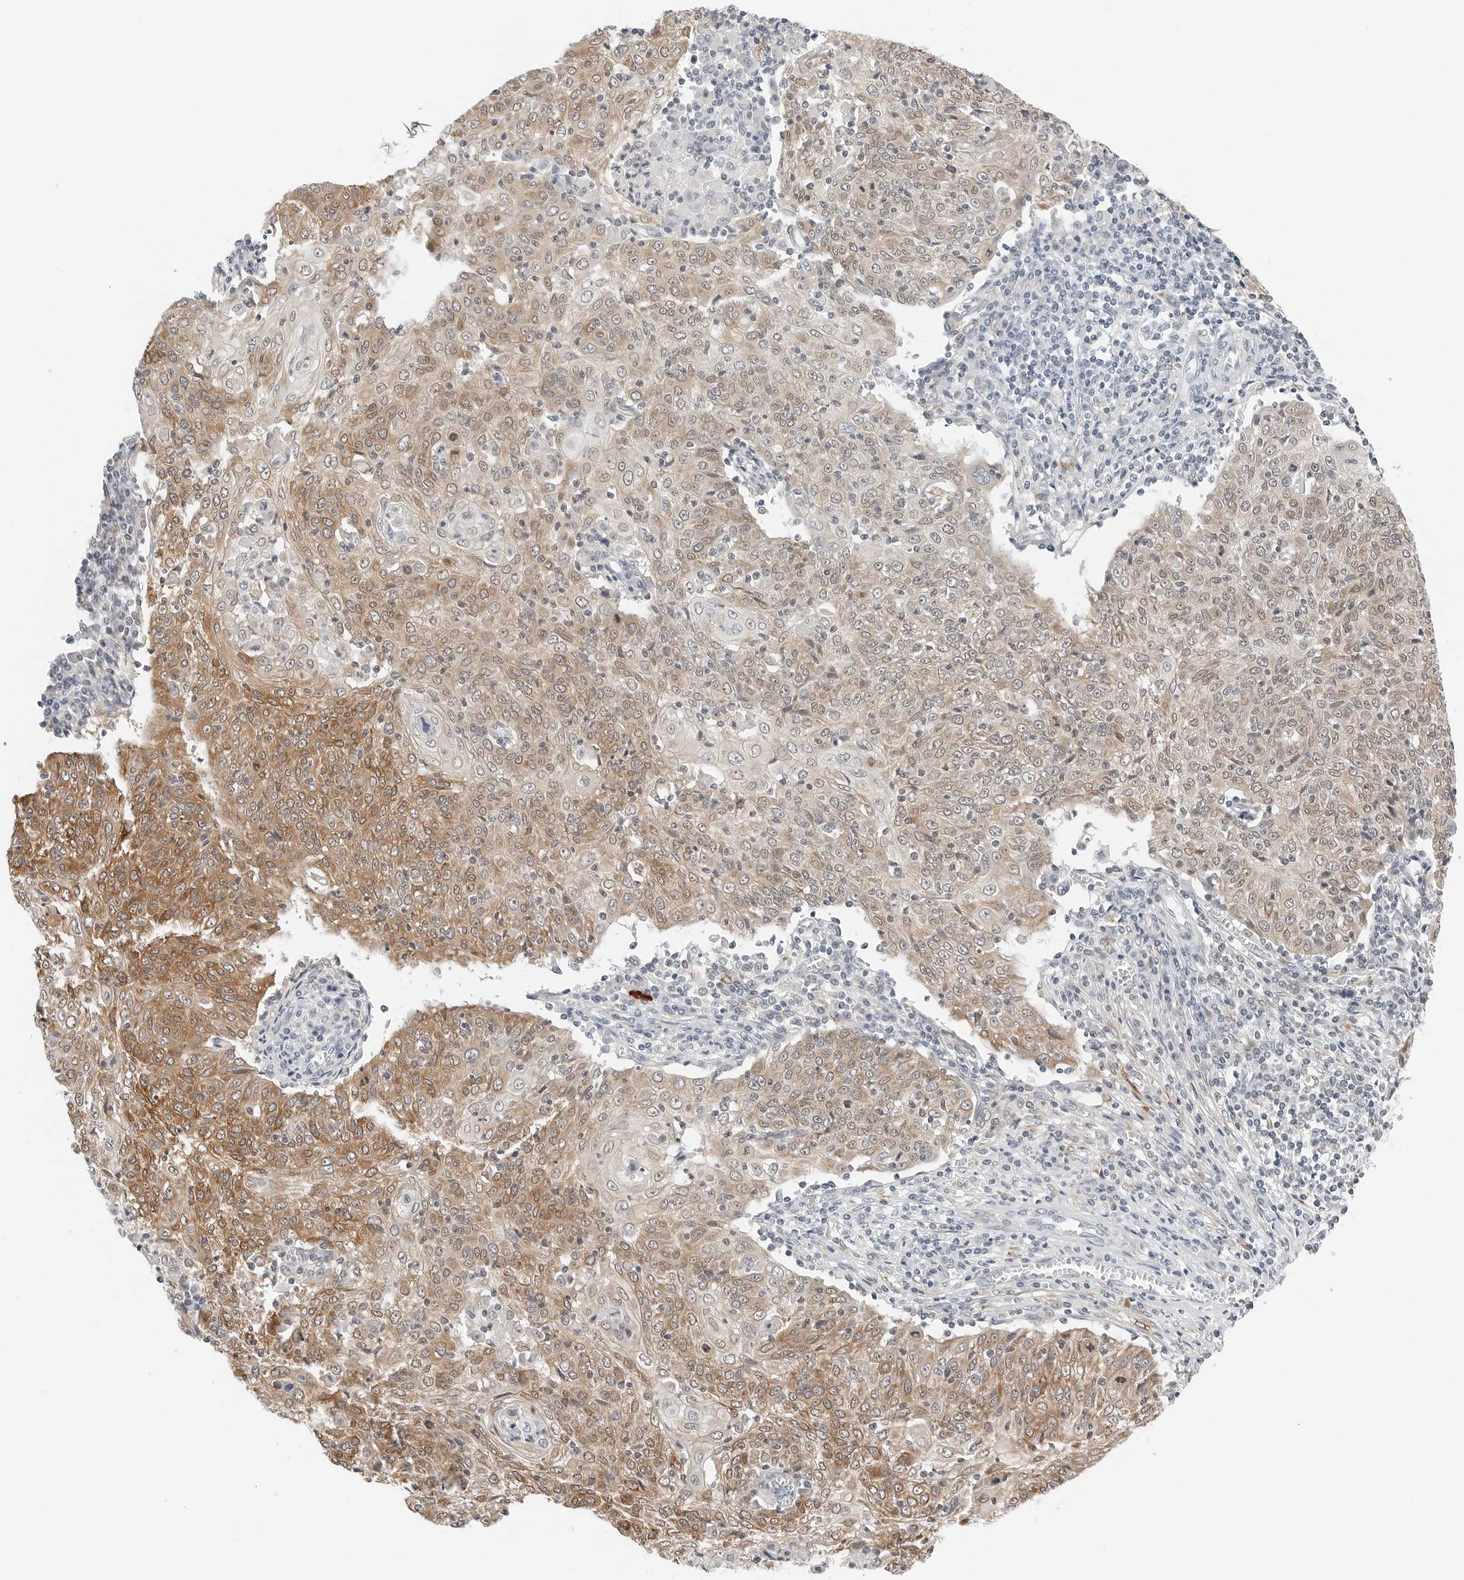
{"staining": {"intensity": "moderate", "quantity": ">75%", "location": "cytoplasmic/membranous,nuclear"}, "tissue": "cervical cancer", "cell_type": "Tumor cells", "image_type": "cancer", "snomed": [{"axis": "morphology", "description": "Squamous cell carcinoma, NOS"}, {"axis": "topography", "description": "Cervix"}], "caption": "Immunohistochemistry (IHC) (DAB (3,3'-diaminobenzidine)) staining of cervical cancer (squamous cell carcinoma) demonstrates moderate cytoplasmic/membranous and nuclear protein expression in approximately >75% of tumor cells.", "gene": "P4HA2", "patient": {"sex": "female", "age": 48}}